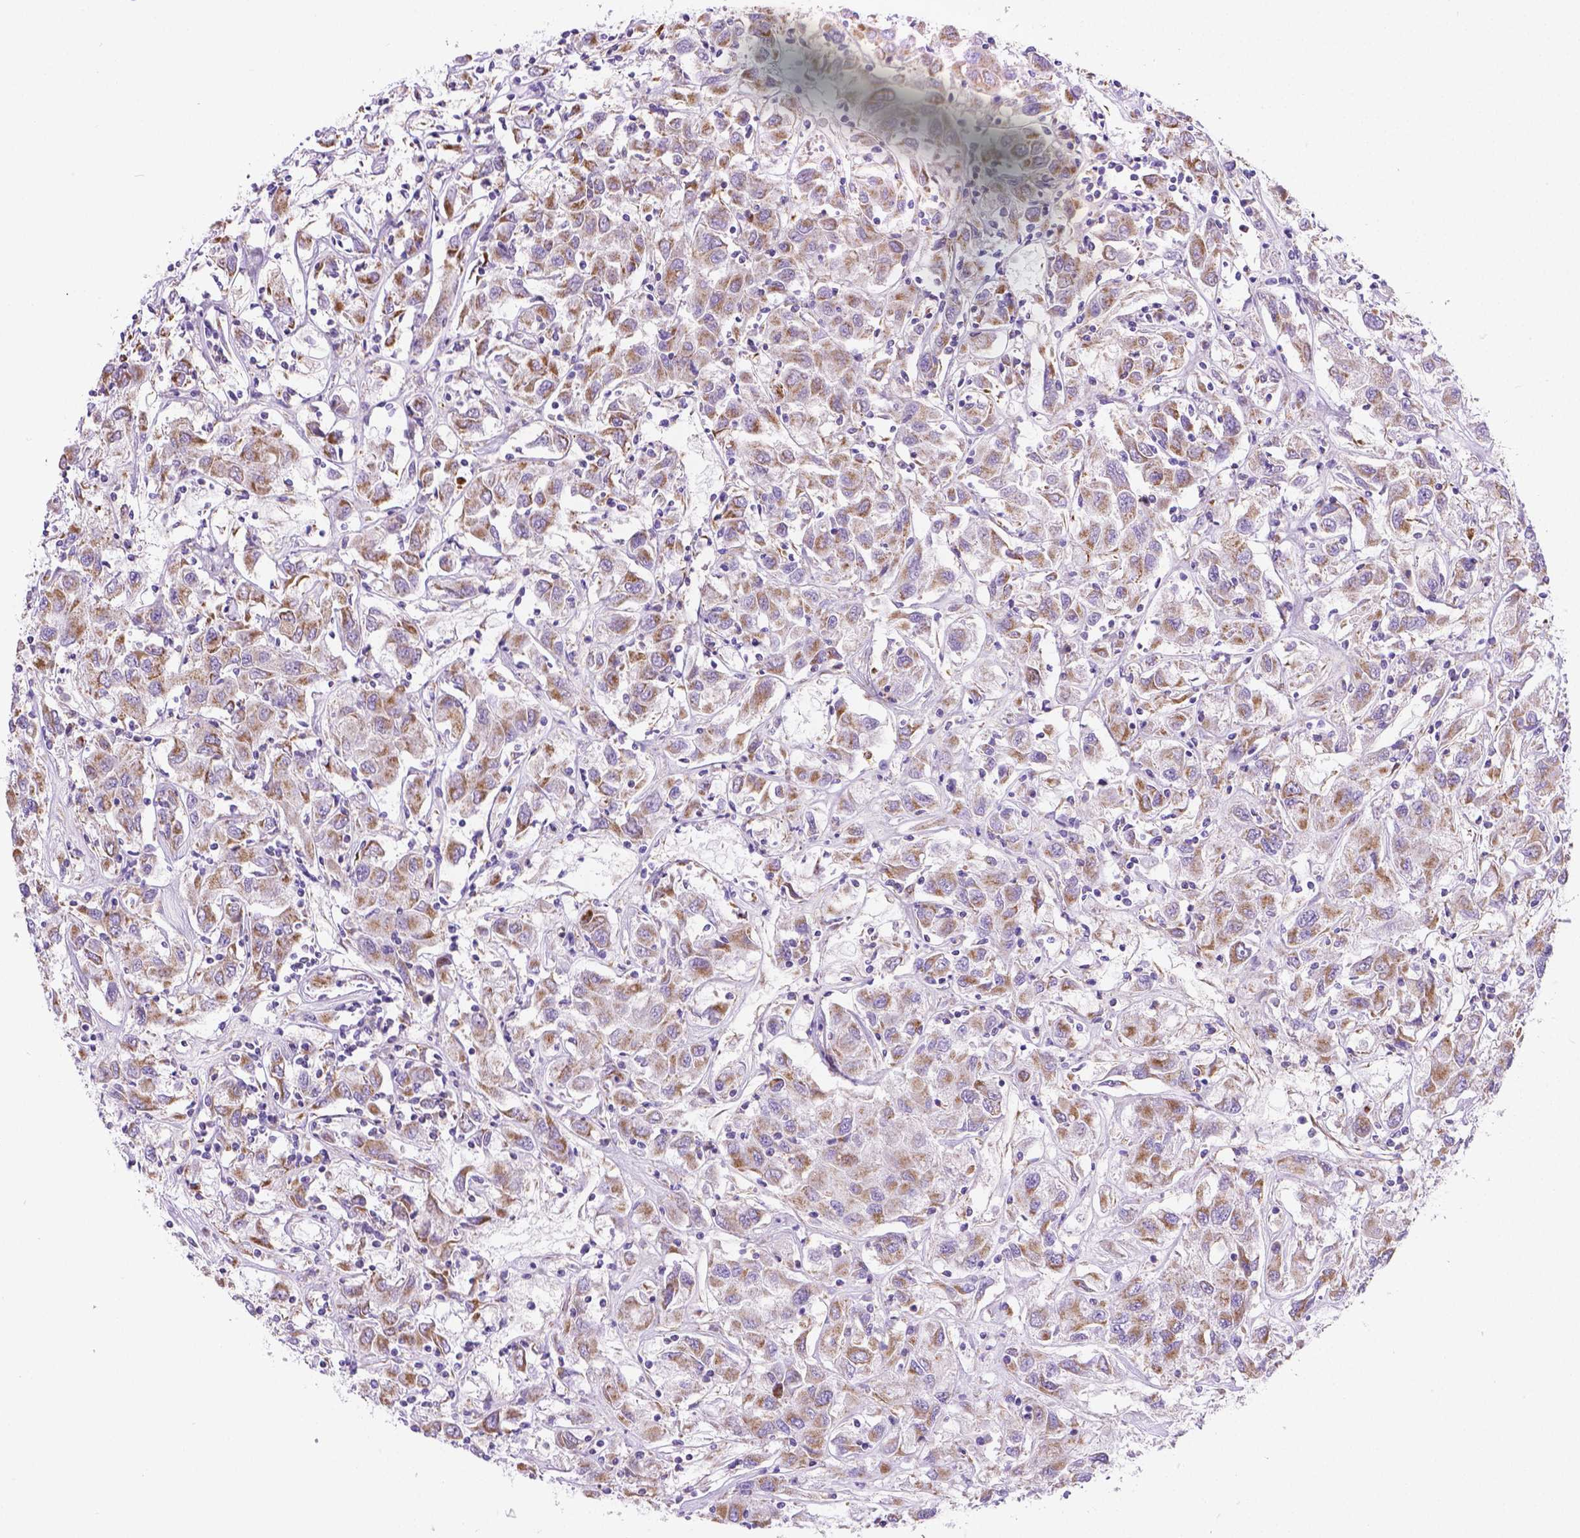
{"staining": {"intensity": "moderate", "quantity": ">75%", "location": "cytoplasmic/membranous"}, "tissue": "renal cancer", "cell_type": "Tumor cells", "image_type": "cancer", "snomed": [{"axis": "morphology", "description": "Adenocarcinoma, NOS"}, {"axis": "topography", "description": "Kidney"}], "caption": "The micrograph demonstrates a brown stain indicating the presence of a protein in the cytoplasmic/membranous of tumor cells in renal cancer.", "gene": "CSPG5", "patient": {"sex": "female", "age": 76}}